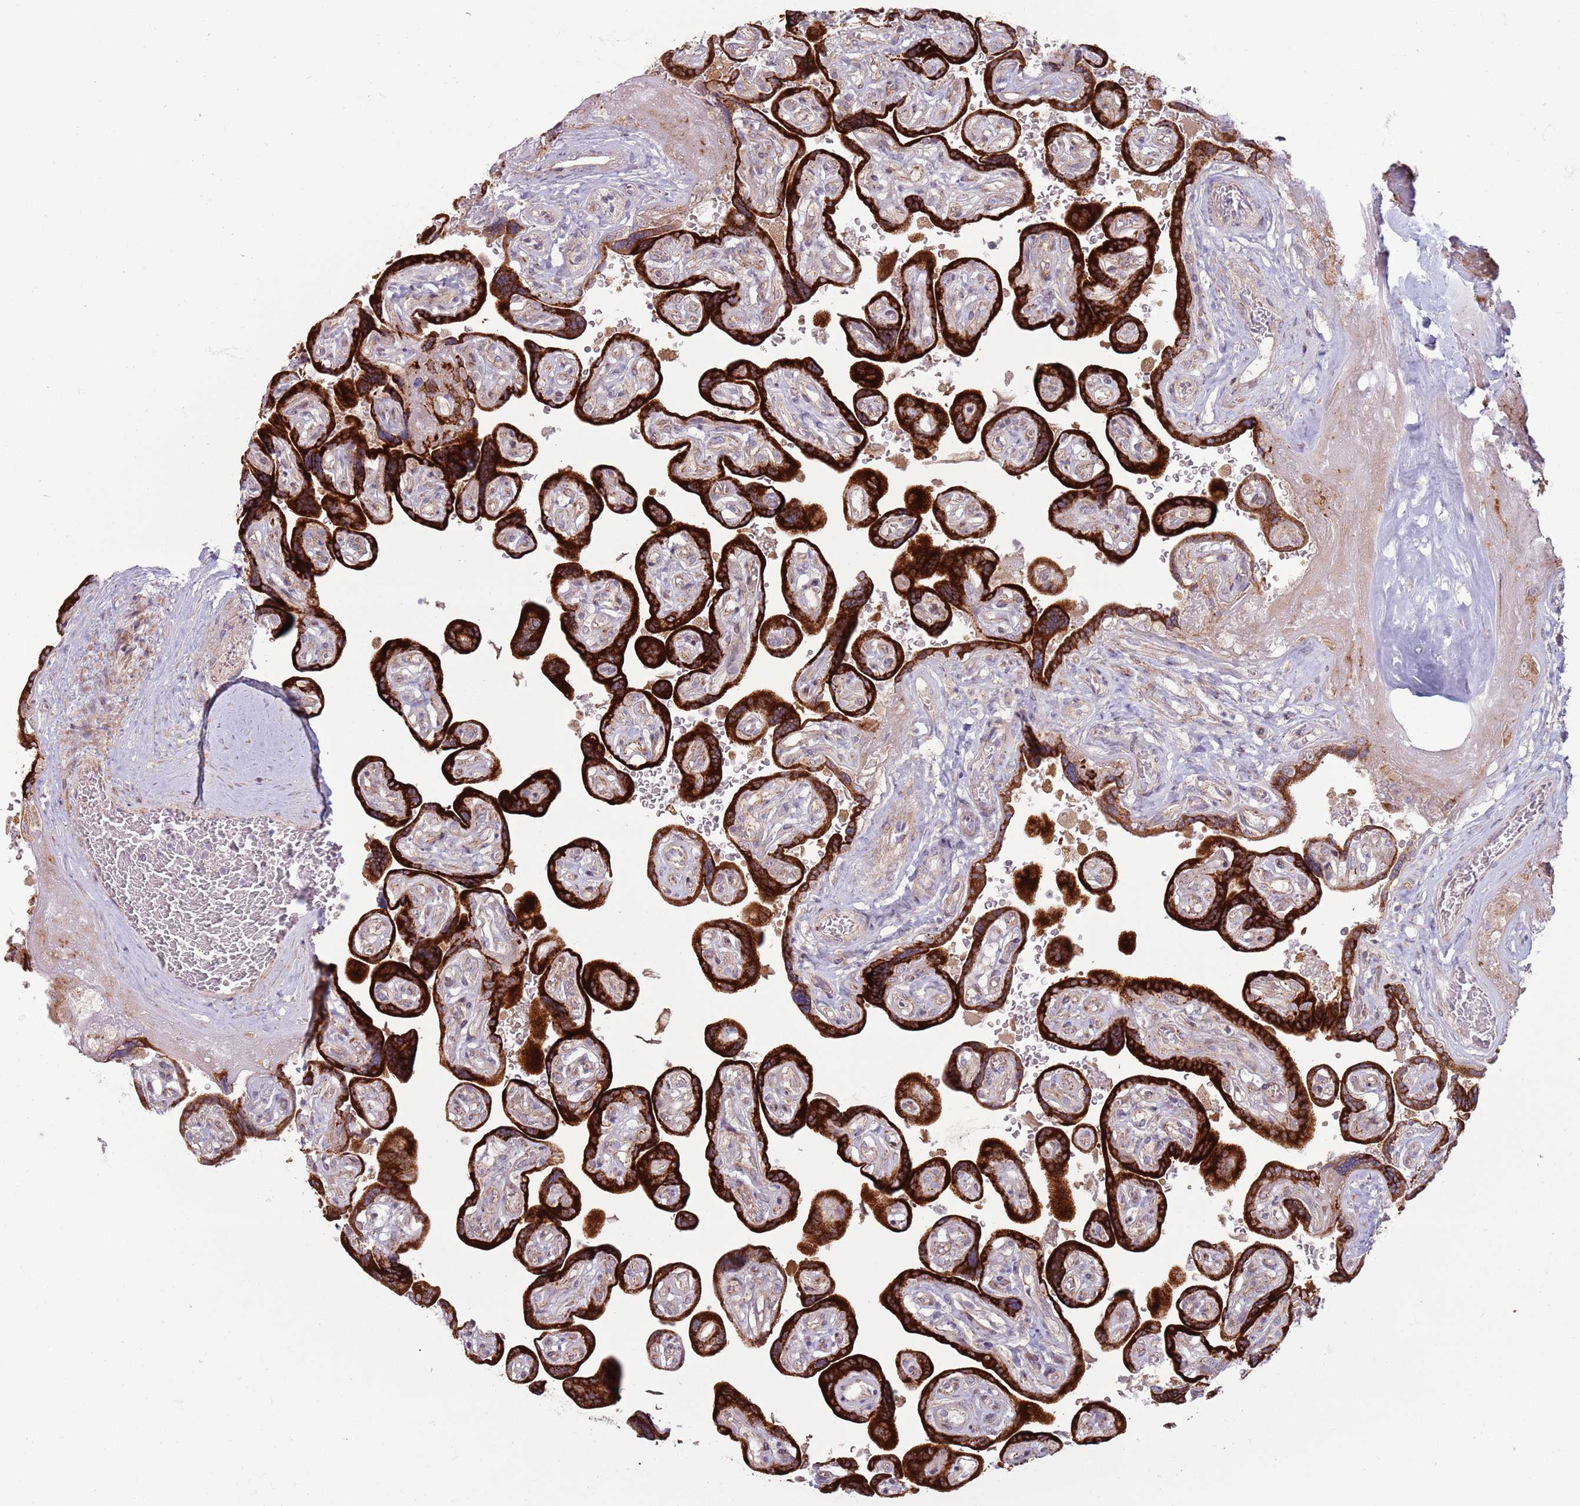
{"staining": {"intensity": "moderate", "quantity": ">75%", "location": "cytoplasmic/membranous"}, "tissue": "placenta", "cell_type": "Decidual cells", "image_type": "normal", "snomed": [{"axis": "morphology", "description": "Normal tissue, NOS"}, {"axis": "topography", "description": "Placenta"}], "caption": "IHC (DAB) staining of unremarkable human placenta displays moderate cytoplasmic/membranous protein expression in approximately >75% of decidual cells.", "gene": "CCDC150", "patient": {"sex": "female", "age": 32}}